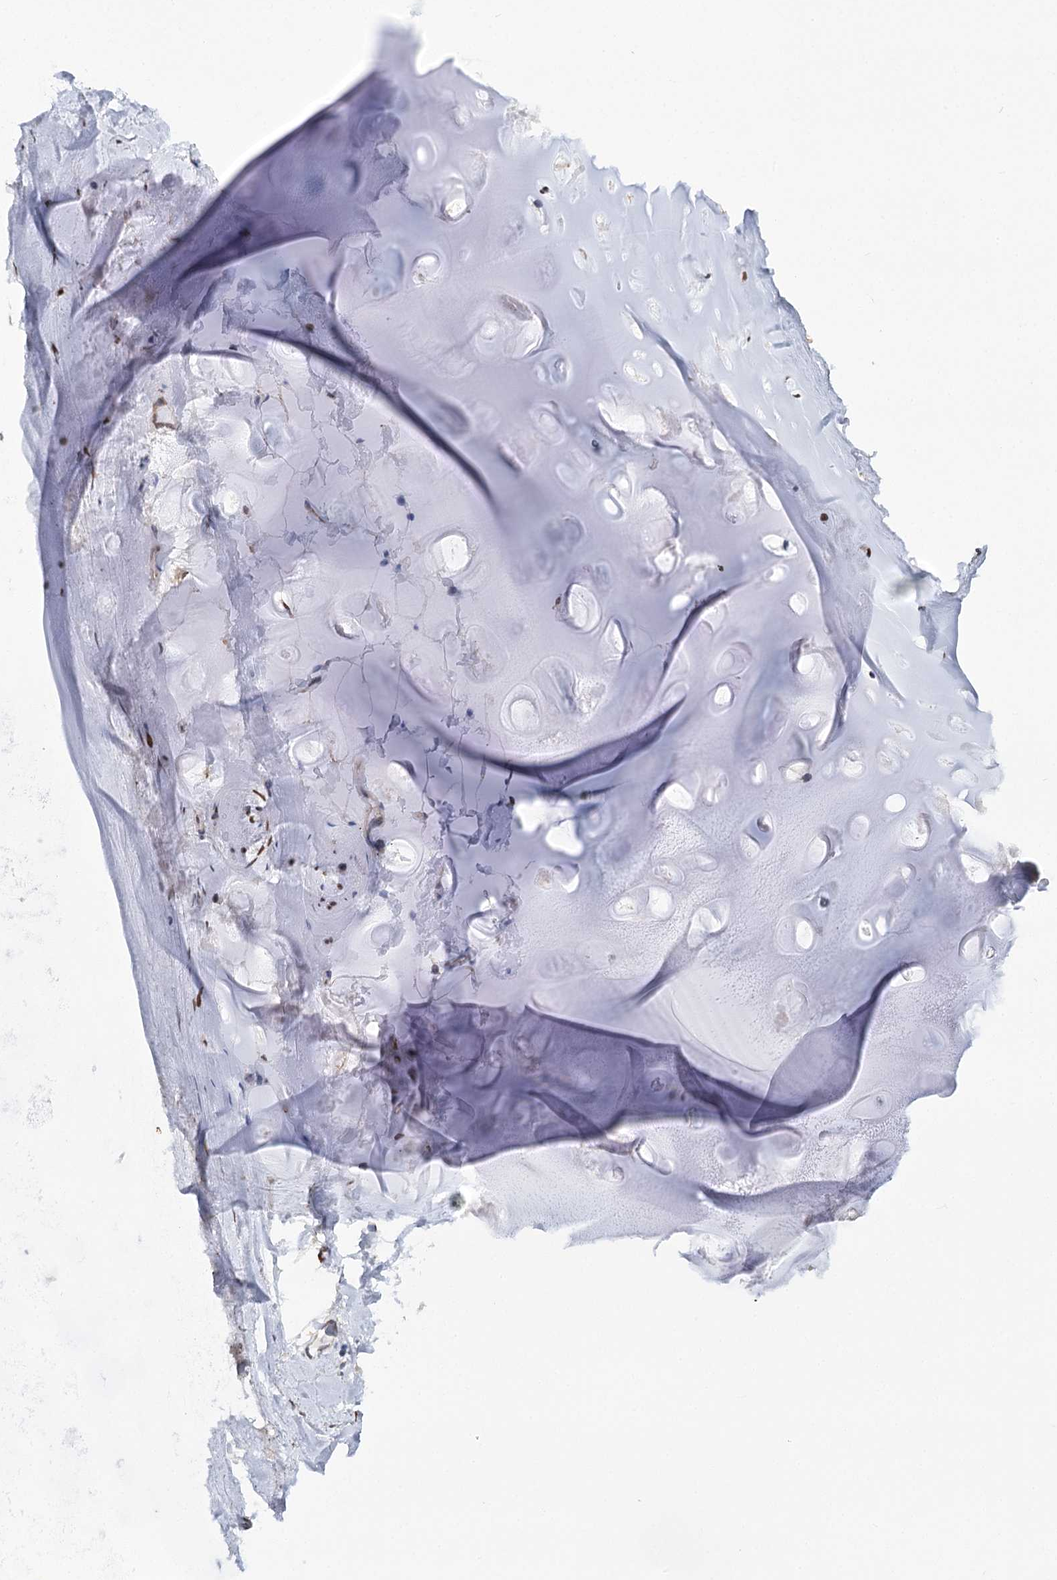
{"staining": {"intensity": "moderate", "quantity": ">75%", "location": "cytoplasmic/membranous,nuclear"}, "tissue": "adipose tissue", "cell_type": "Adipocytes", "image_type": "normal", "snomed": [{"axis": "morphology", "description": "Normal tissue, NOS"}, {"axis": "topography", "description": "Cartilage tissue"}, {"axis": "topography", "description": "Bronchus"}], "caption": "Benign adipose tissue shows moderate cytoplasmic/membranous,nuclear positivity in approximately >75% of adipocytes, visualized by immunohistochemistry. The staining is performed using DAB (3,3'-diaminobenzidine) brown chromogen to label protein expression. The nuclei are counter-stained blue using hematoxylin.", "gene": "NFU1", "patient": {"sex": "female", "age": 73}}